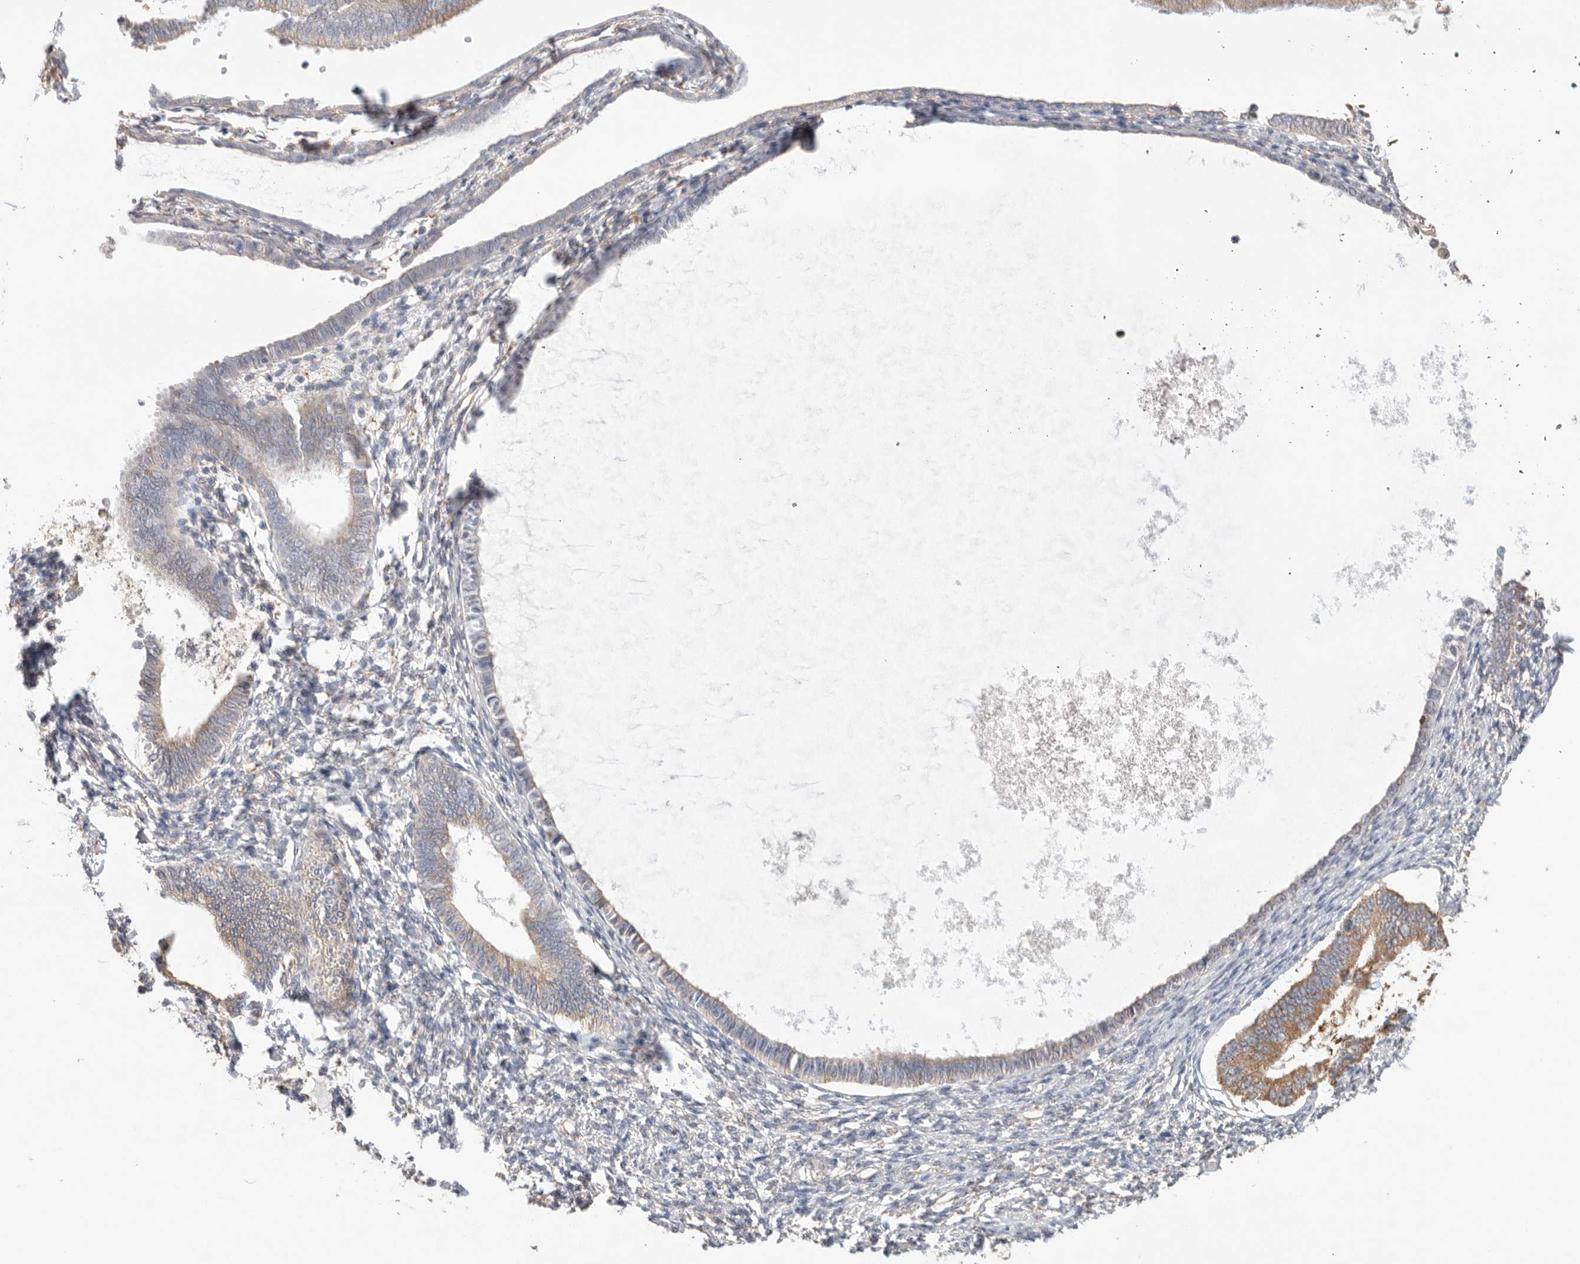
{"staining": {"intensity": "negative", "quantity": "none", "location": "none"}, "tissue": "endometrium", "cell_type": "Cells in endometrial stroma", "image_type": "normal", "snomed": [{"axis": "morphology", "description": "Normal tissue, NOS"}, {"axis": "topography", "description": "Endometrium"}], "caption": "Cells in endometrial stroma show no significant protein staining in unremarkable endometrium.", "gene": "BLOC1S5", "patient": {"sex": "female", "age": 77}}